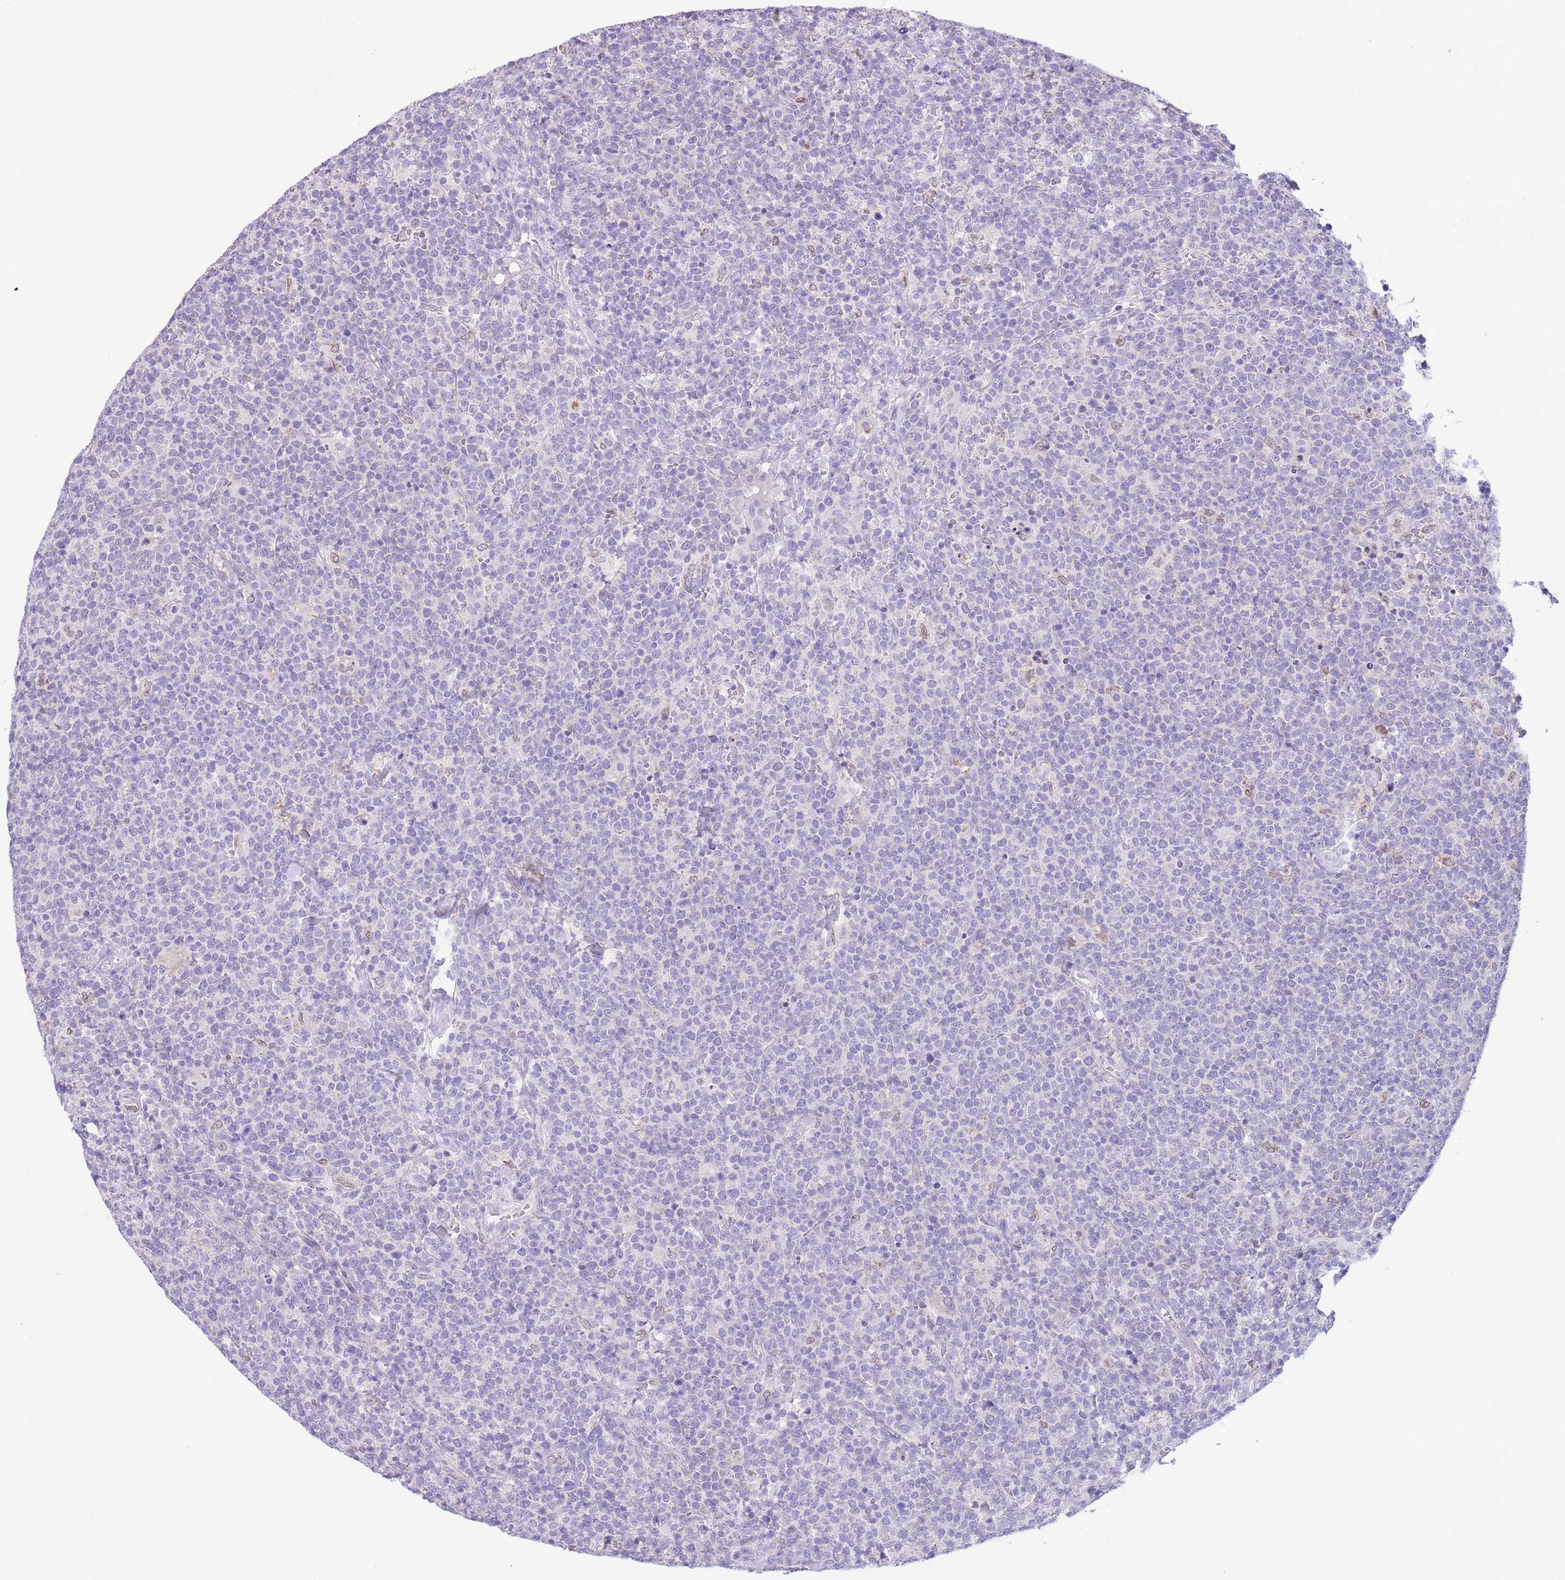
{"staining": {"intensity": "negative", "quantity": "none", "location": "none"}, "tissue": "lymphoma", "cell_type": "Tumor cells", "image_type": "cancer", "snomed": [{"axis": "morphology", "description": "Malignant lymphoma, non-Hodgkin's type, High grade"}, {"axis": "topography", "description": "Lymph node"}], "caption": "The image exhibits no staining of tumor cells in lymphoma. (DAB (3,3'-diaminobenzidine) IHC, high magnification).", "gene": "ZNF697", "patient": {"sex": "male", "age": 61}}